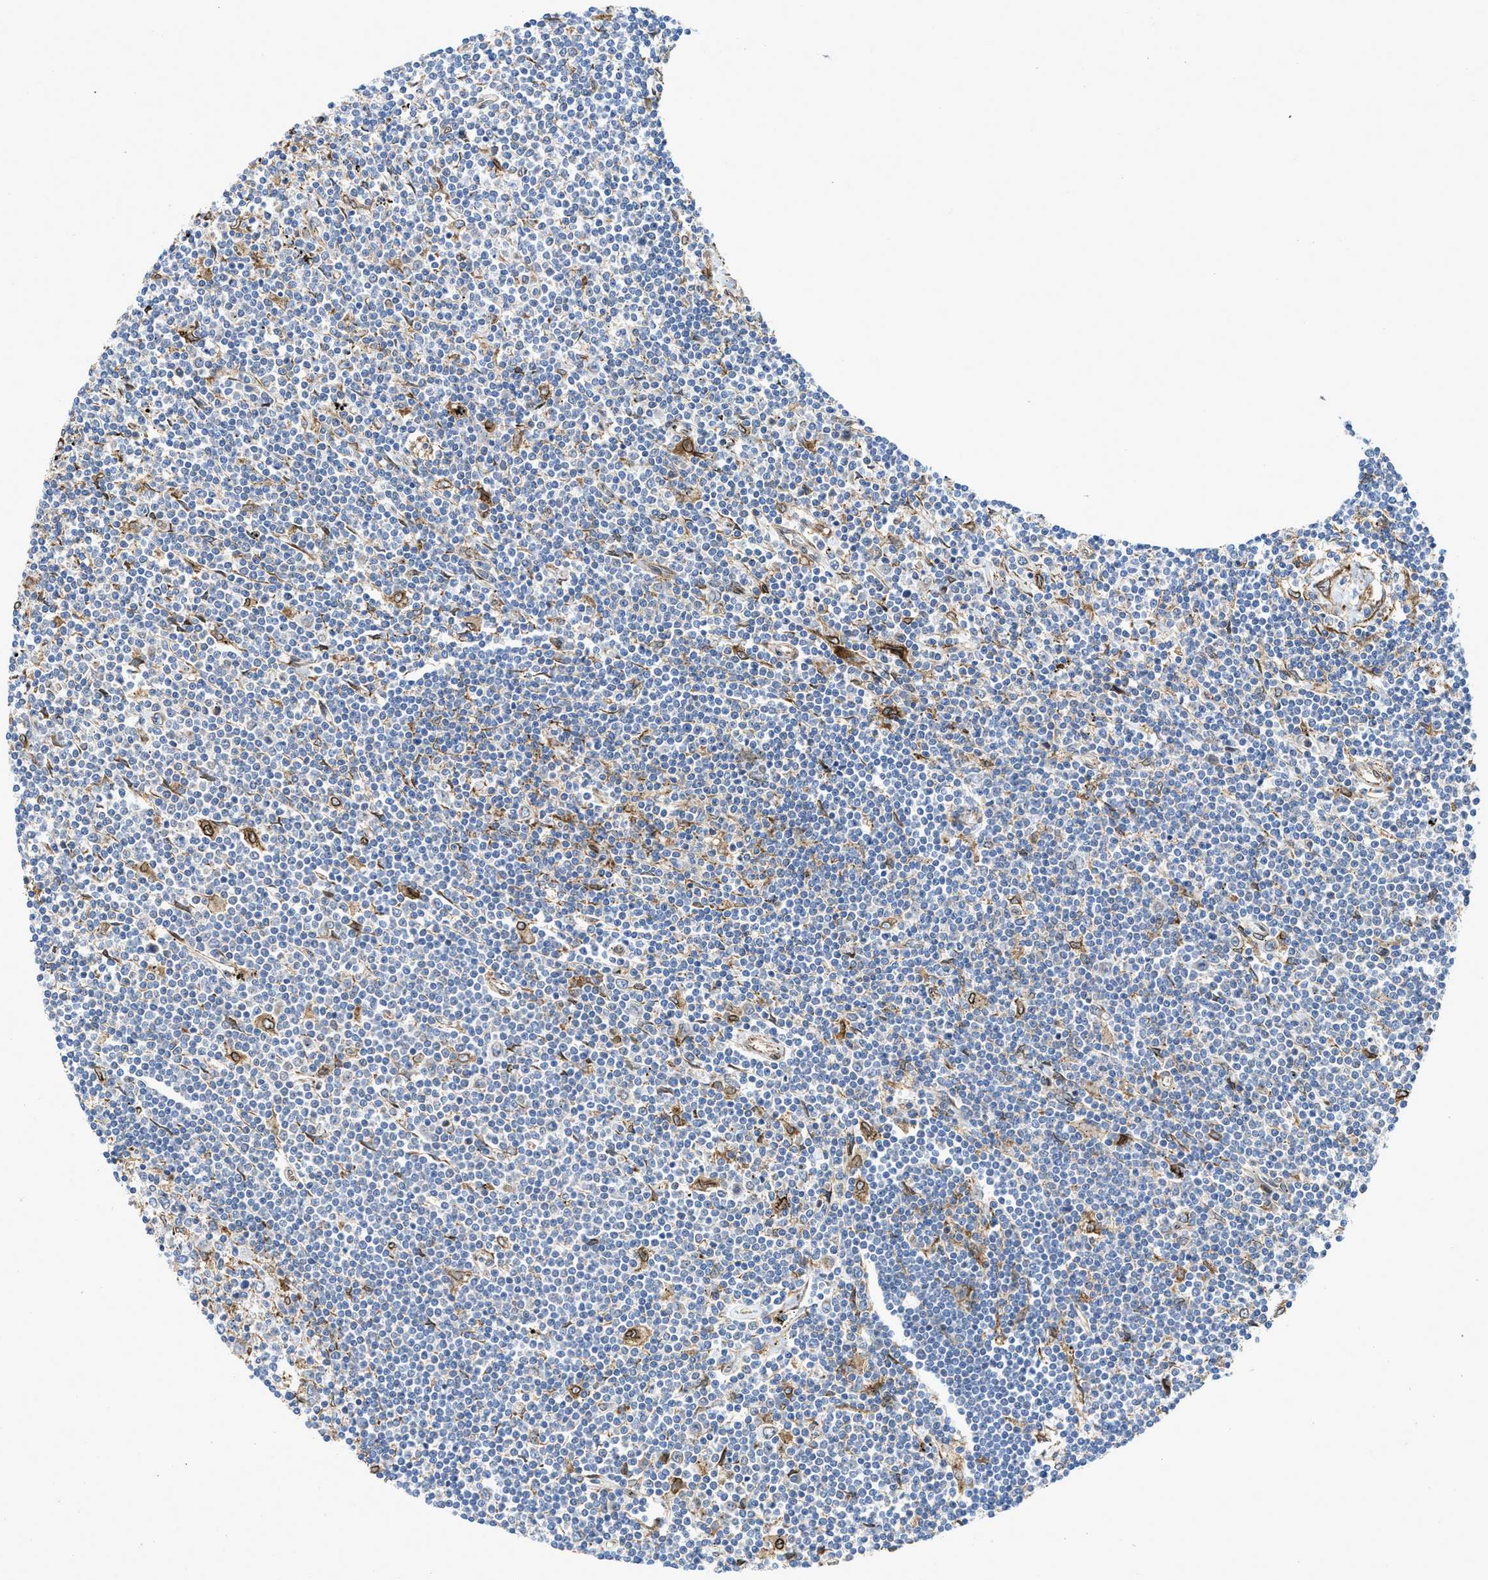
{"staining": {"intensity": "negative", "quantity": "none", "location": "none"}, "tissue": "lymphoma", "cell_type": "Tumor cells", "image_type": "cancer", "snomed": [{"axis": "morphology", "description": "Malignant lymphoma, non-Hodgkin's type, Low grade"}, {"axis": "topography", "description": "Spleen"}], "caption": "Immunohistochemistry (IHC) of lymphoma shows no positivity in tumor cells.", "gene": "ERLIN2", "patient": {"sex": "male", "age": 76}}